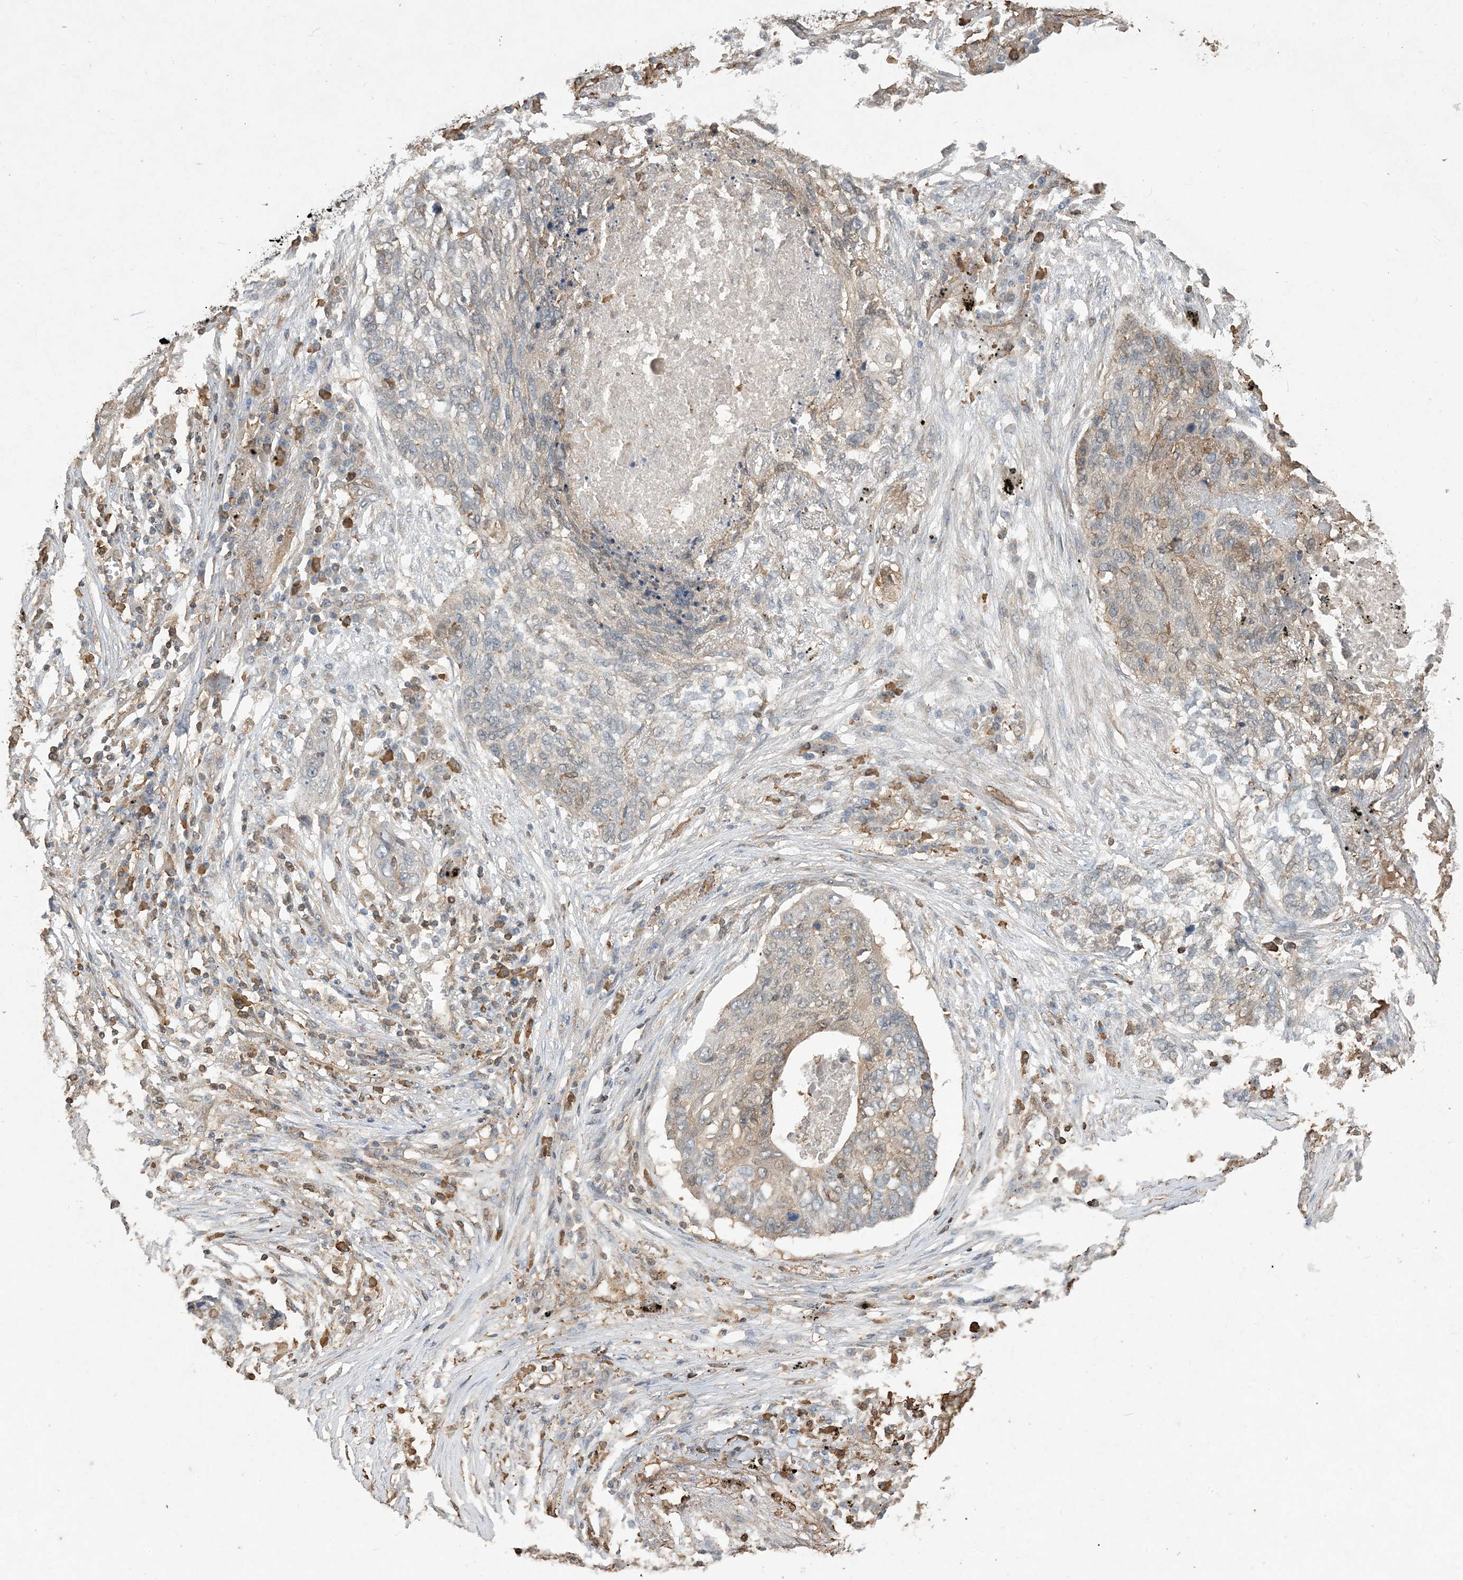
{"staining": {"intensity": "weak", "quantity": "<25%", "location": "cytoplasmic/membranous"}, "tissue": "lung cancer", "cell_type": "Tumor cells", "image_type": "cancer", "snomed": [{"axis": "morphology", "description": "Squamous cell carcinoma, NOS"}, {"axis": "topography", "description": "Lung"}], "caption": "The immunohistochemistry photomicrograph has no significant expression in tumor cells of lung cancer (squamous cell carcinoma) tissue. Brightfield microscopy of immunohistochemistry (IHC) stained with DAB (3,3'-diaminobenzidine) (brown) and hematoxylin (blue), captured at high magnification.", "gene": "TMSB4X", "patient": {"sex": "female", "age": 63}}